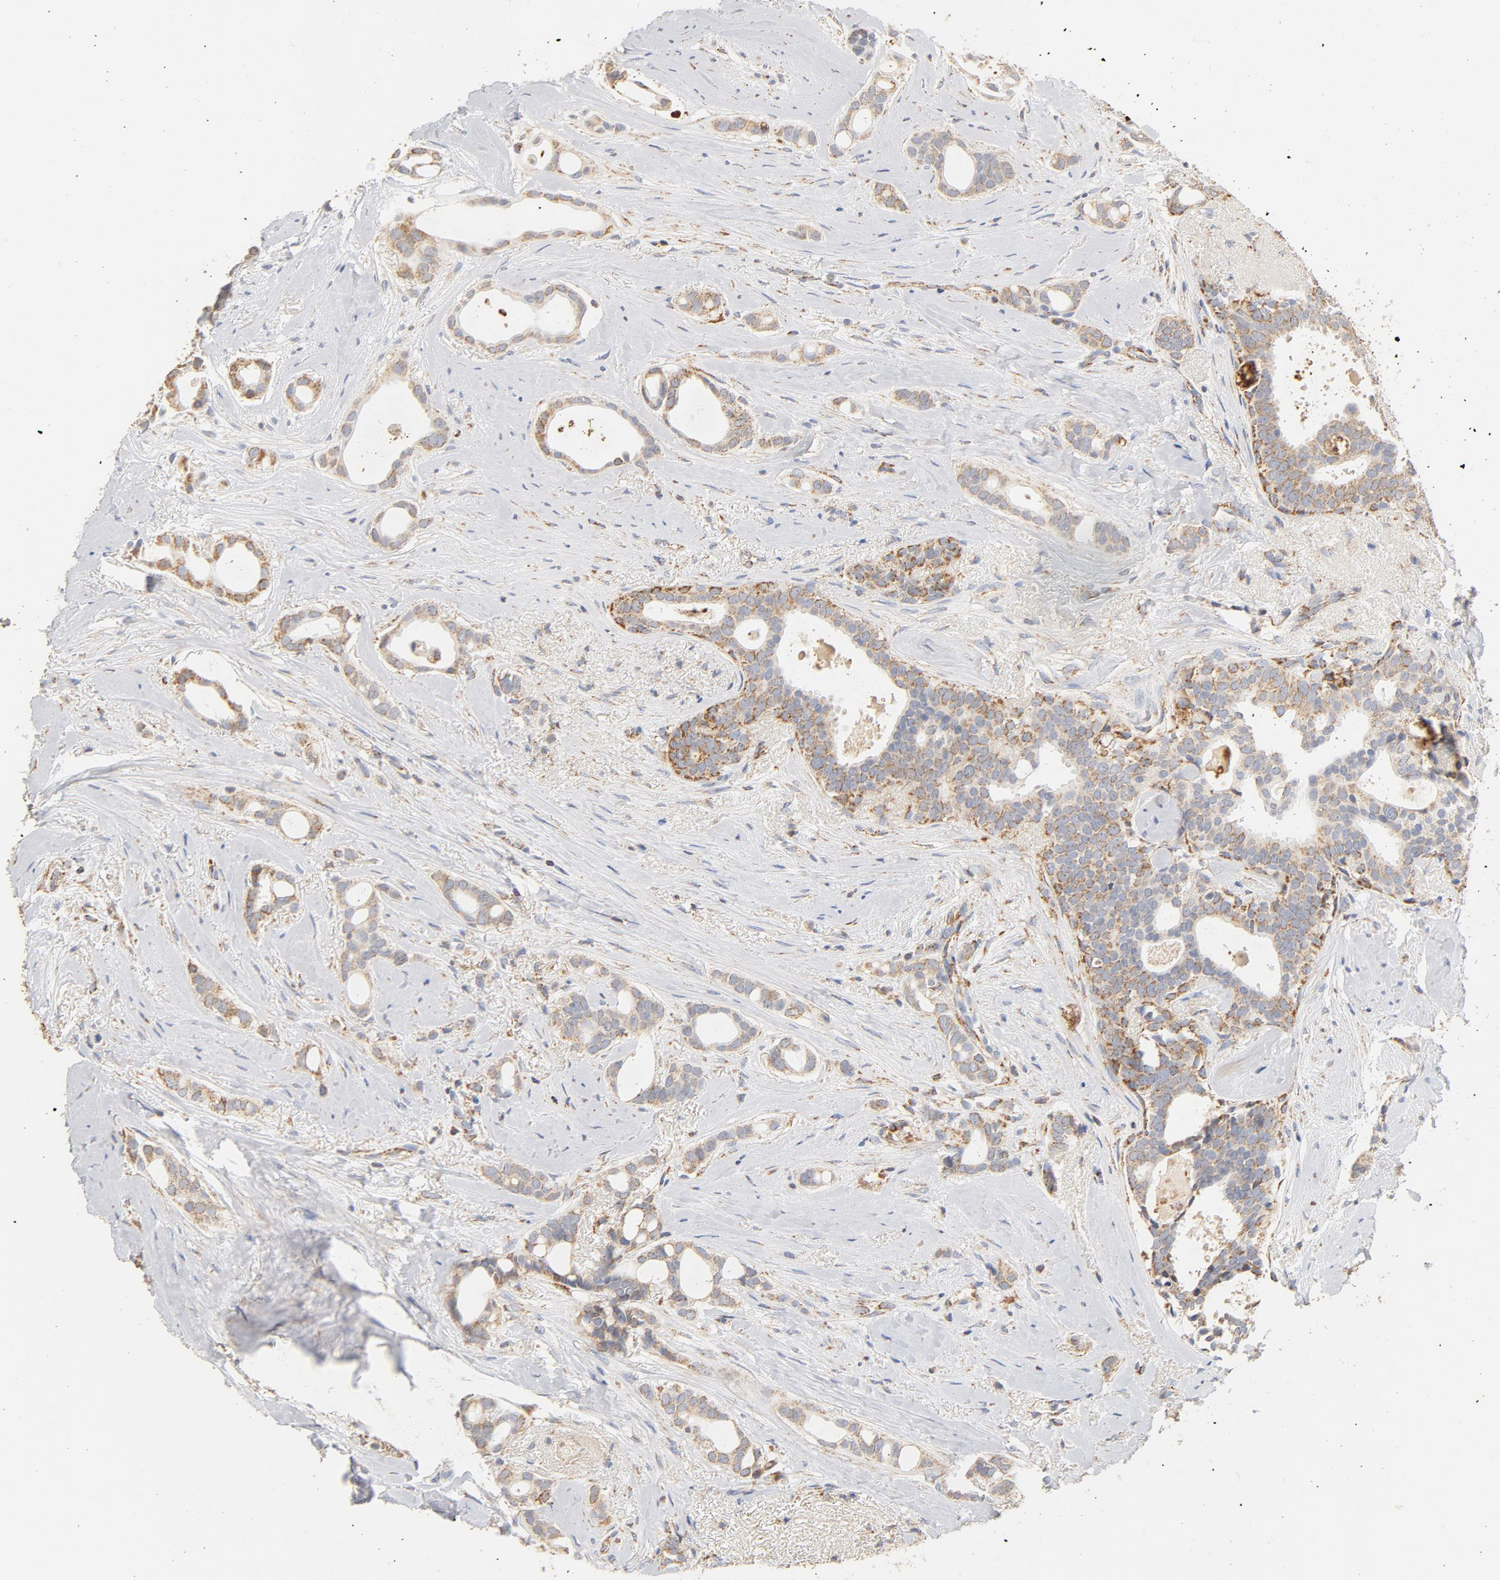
{"staining": {"intensity": "moderate", "quantity": ">75%", "location": "cytoplasmic/membranous"}, "tissue": "breast cancer", "cell_type": "Tumor cells", "image_type": "cancer", "snomed": [{"axis": "morphology", "description": "Duct carcinoma"}, {"axis": "topography", "description": "Breast"}], "caption": "Immunohistochemical staining of intraductal carcinoma (breast) reveals medium levels of moderate cytoplasmic/membranous positivity in approximately >75% of tumor cells.", "gene": "COX4I1", "patient": {"sex": "female", "age": 54}}